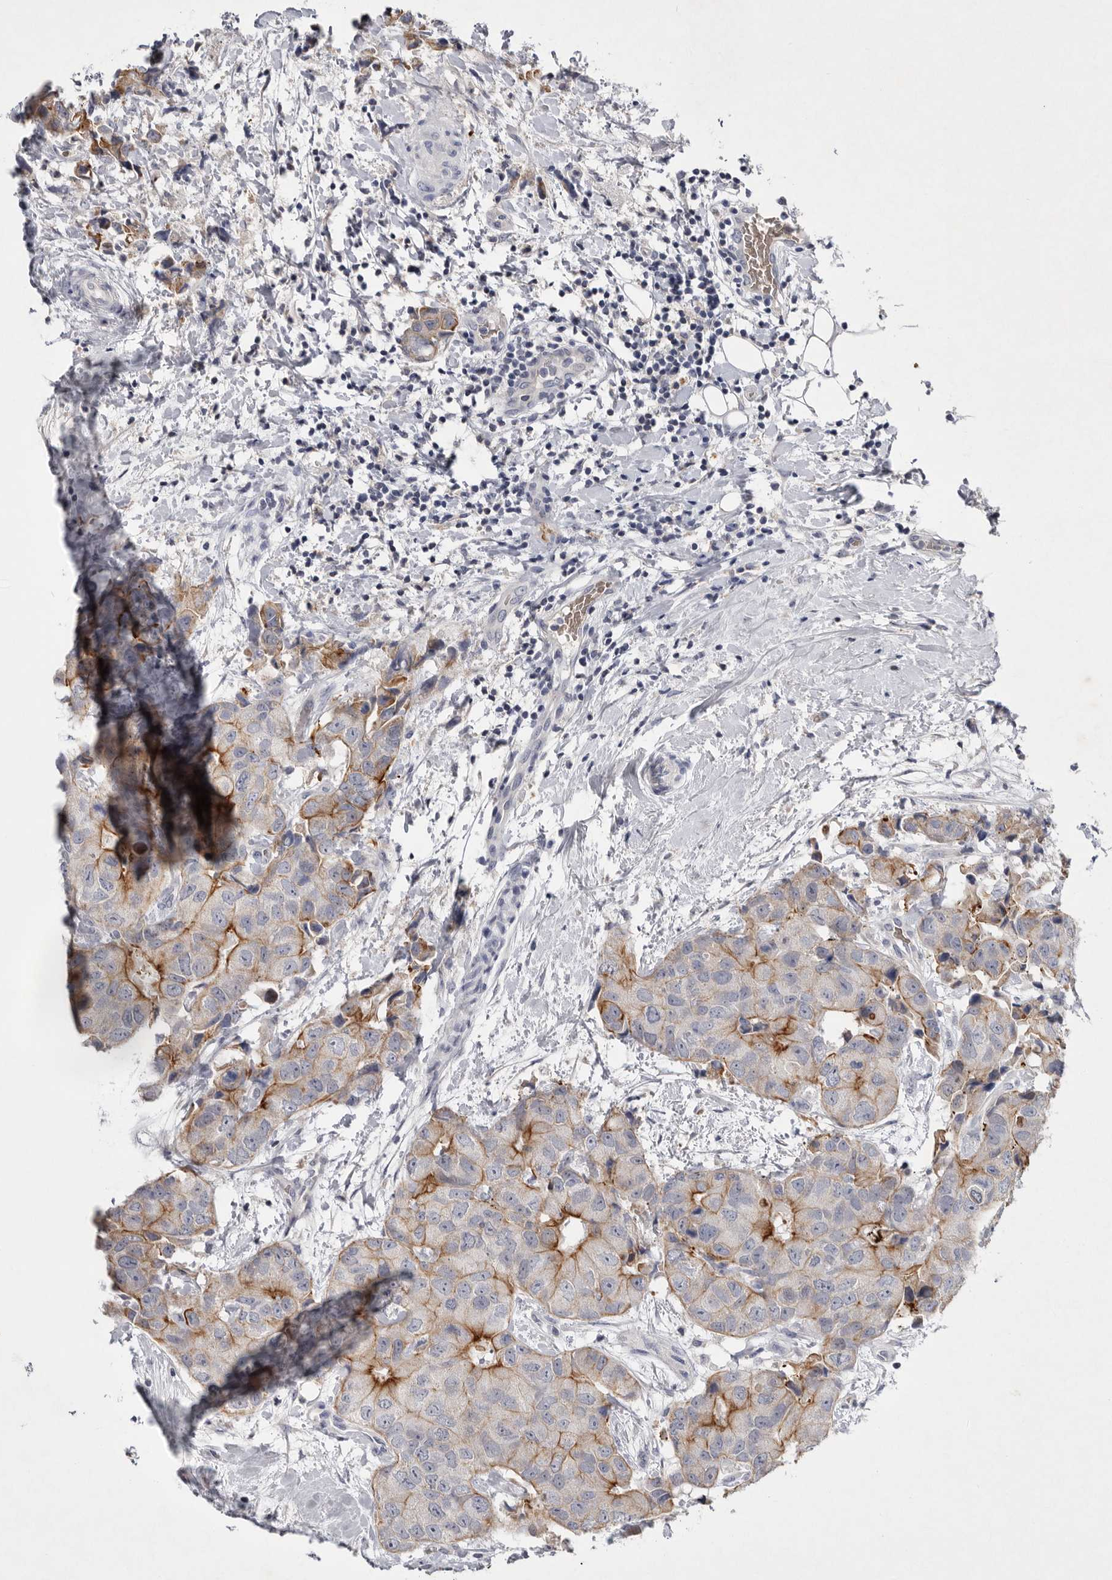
{"staining": {"intensity": "moderate", "quantity": "<25%", "location": "cytoplasmic/membranous"}, "tissue": "breast cancer", "cell_type": "Tumor cells", "image_type": "cancer", "snomed": [{"axis": "morphology", "description": "Duct carcinoma"}, {"axis": "topography", "description": "Breast"}], "caption": "Tumor cells demonstrate moderate cytoplasmic/membranous positivity in about <25% of cells in invasive ductal carcinoma (breast).", "gene": "TNFSF14", "patient": {"sex": "female", "age": 62}}